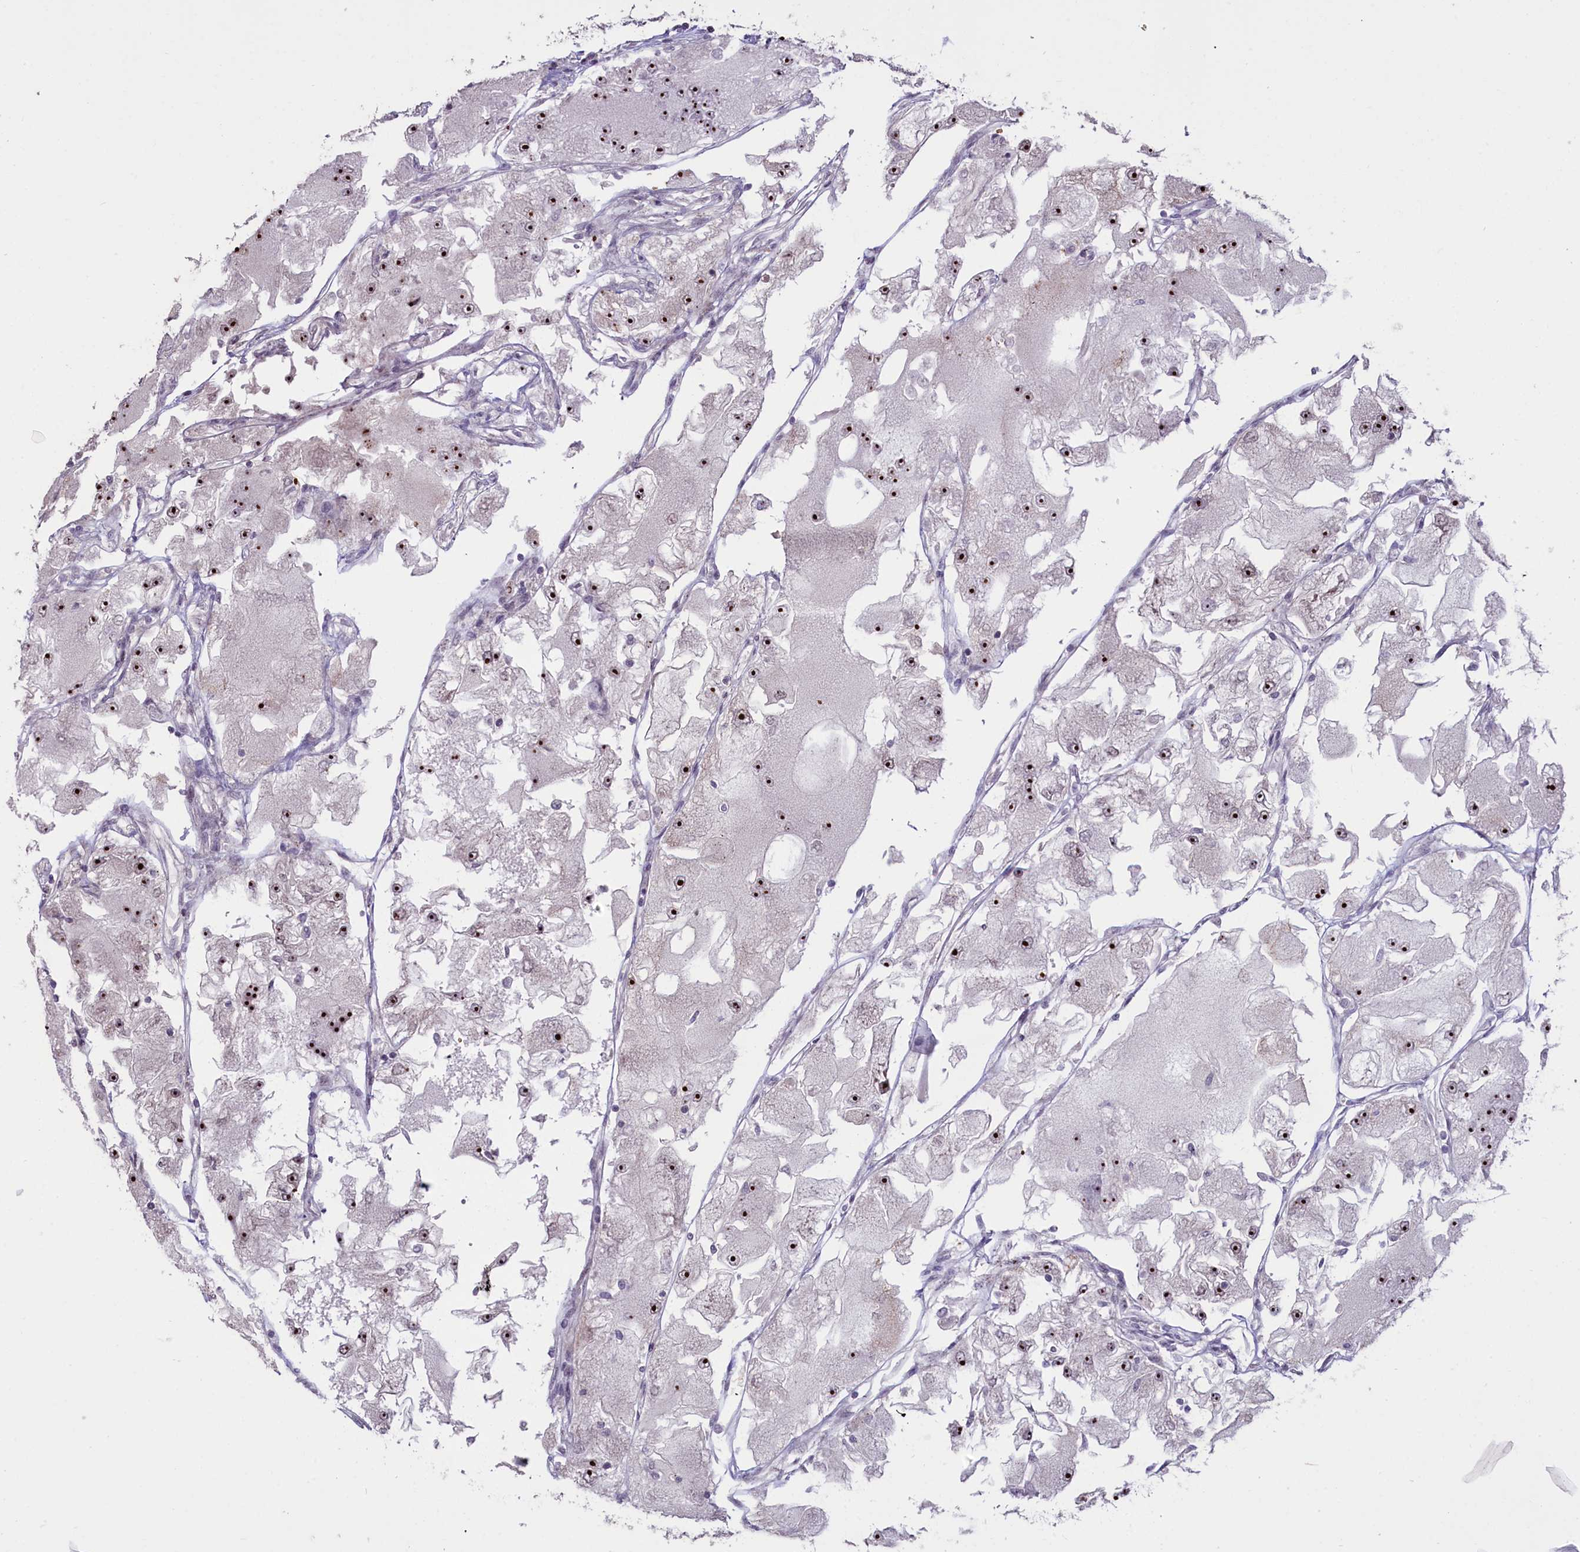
{"staining": {"intensity": "strong", "quantity": ">75%", "location": "nuclear"}, "tissue": "renal cancer", "cell_type": "Tumor cells", "image_type": "cancer", "snomed": [{"axis": "morphology", "description": "Adenocarcinoma, NOS"}, {"axis": "topography", "description": "Kidney"}], "caption": "The micrograph demonstrates immunohistochemical staining of renal cancer (adenocarcinoma). There is strong nuclear positivity is appreciated in about >75% of tumor cells. The staining was performed using DAB to visualize the protein expression in brown, while the nuclei were stained in blue with hematoxylin (Magnification: 20x).", "gene": "SHFL", "patient": {"sex": "female", "age": 72}}